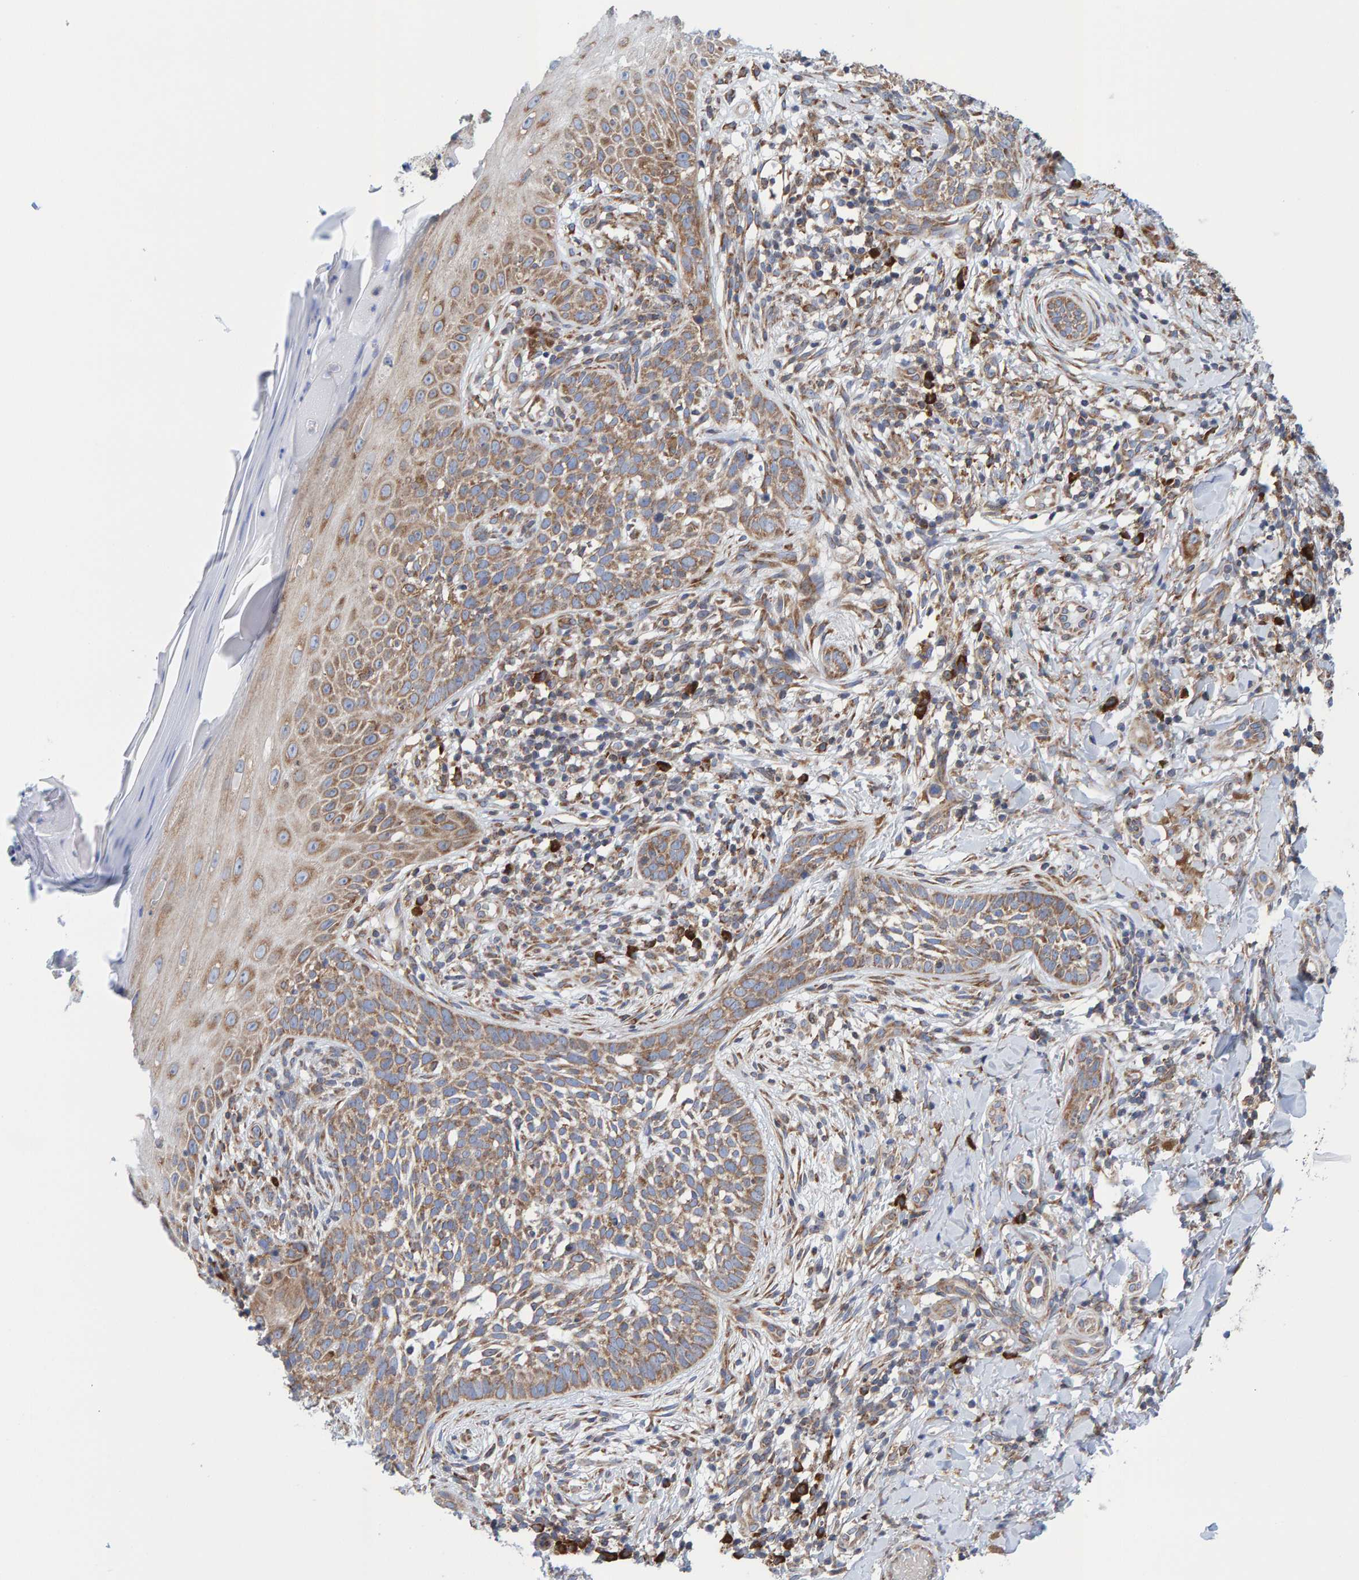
{"staining": {"intensity": "weak", "quantity": ">75%", "location": "cytoplasmic/membranous"}, "tissue": "skin cancer", "cell_type": "Tumor cells", "image_type": "cancer", "snomed": [{"axis": "morphology", "description": "Normal tissue, NOS"}, {"axis": "morphology", "description": "Basal cell carcinoma"}, {"axis": "topography", "description": "Skin"}], "caption": "Protein expression analysis of human basal cell carcinoma (skin) reveals weak cytoplasmic/membranous staining in approximately >75% of tumor cells.", "gene": "CDK5RAP3", "patient": {"sex": "male", "age": 67}}